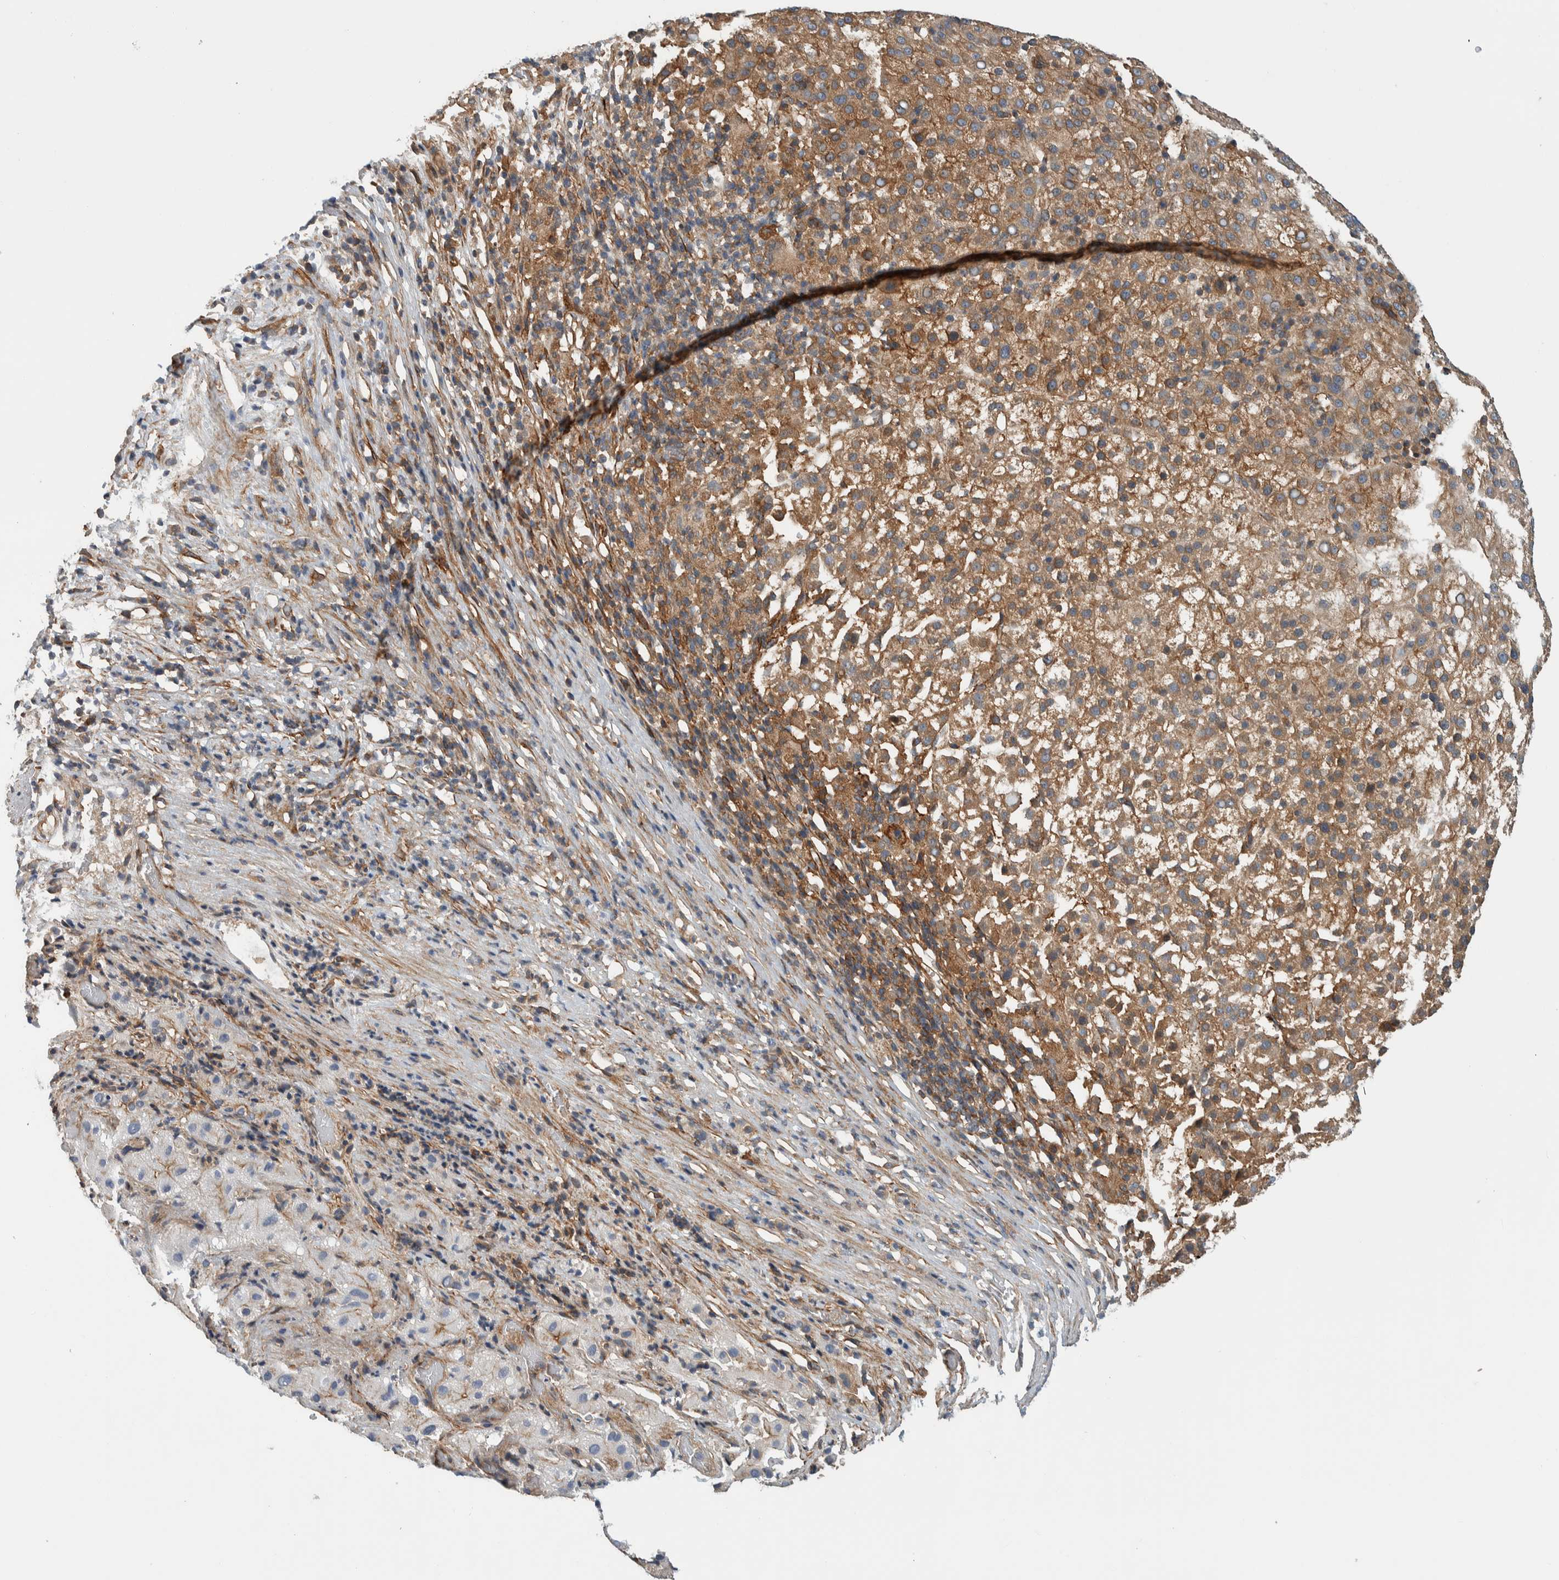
{"staining": {"intensity": "moderate", "quantity": ">75%", "location": "cytoplasmic/membranous"}, "tissue": "liver cancer", "cell_type": "Tumor cells", "image_type": "cancer", "snomed": [{"axis": "morphology", "description": "Carcinoma, Hepatocellular, NOS"}, {"axis": "topography", "description": "Liver"}], "caption": "Human liver cancer (hepatocellular carcinoma) stained for a protein (brown) shows moderate cytoplasmic/membranous positive staining in about >75% of tumor cells.", "gene": "MPRIP", "patient": {"sex": "female", "age": 58}}